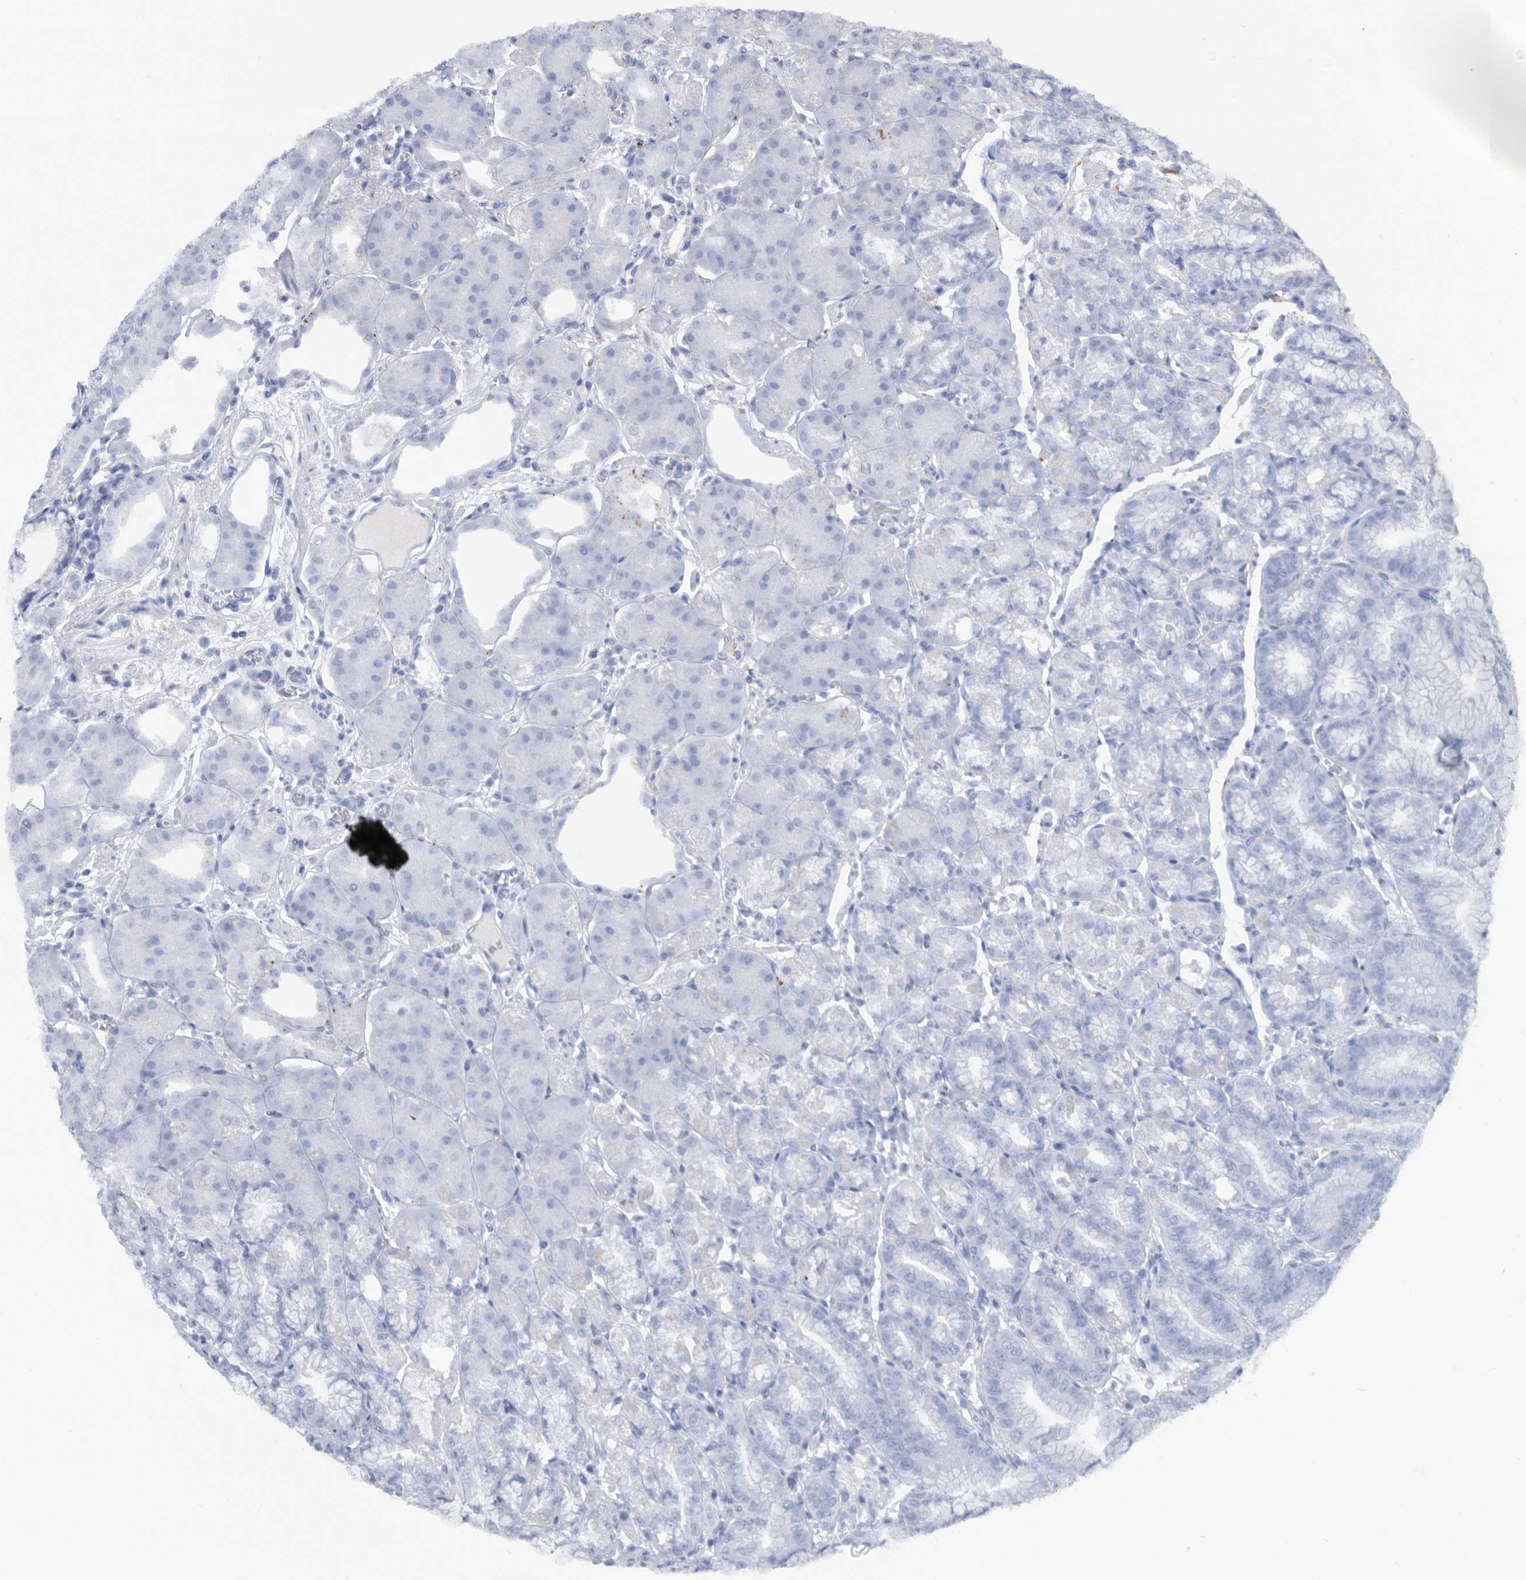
{"staining": {"intensity": "moderate", "quantity": "<25%", "location": "cytoplasmic/membranous"}, "tissue": "stomach", "cell_type": "Glandular cells", "image_type": "normal", "snomed": [{"axis": "morphology", "description": "Normal tissue, NOS"}, {"axis": "topography", "description": "Stomach, lower"}], "caption": "Immunohistochemical staining of unremarkable stomach exhibits moderate cytoplasmic/membranous protein expression in approximately <25% of glandular cells.", "gene": "MS4A4A", "patient": {"sex": "male", "age": 71}}